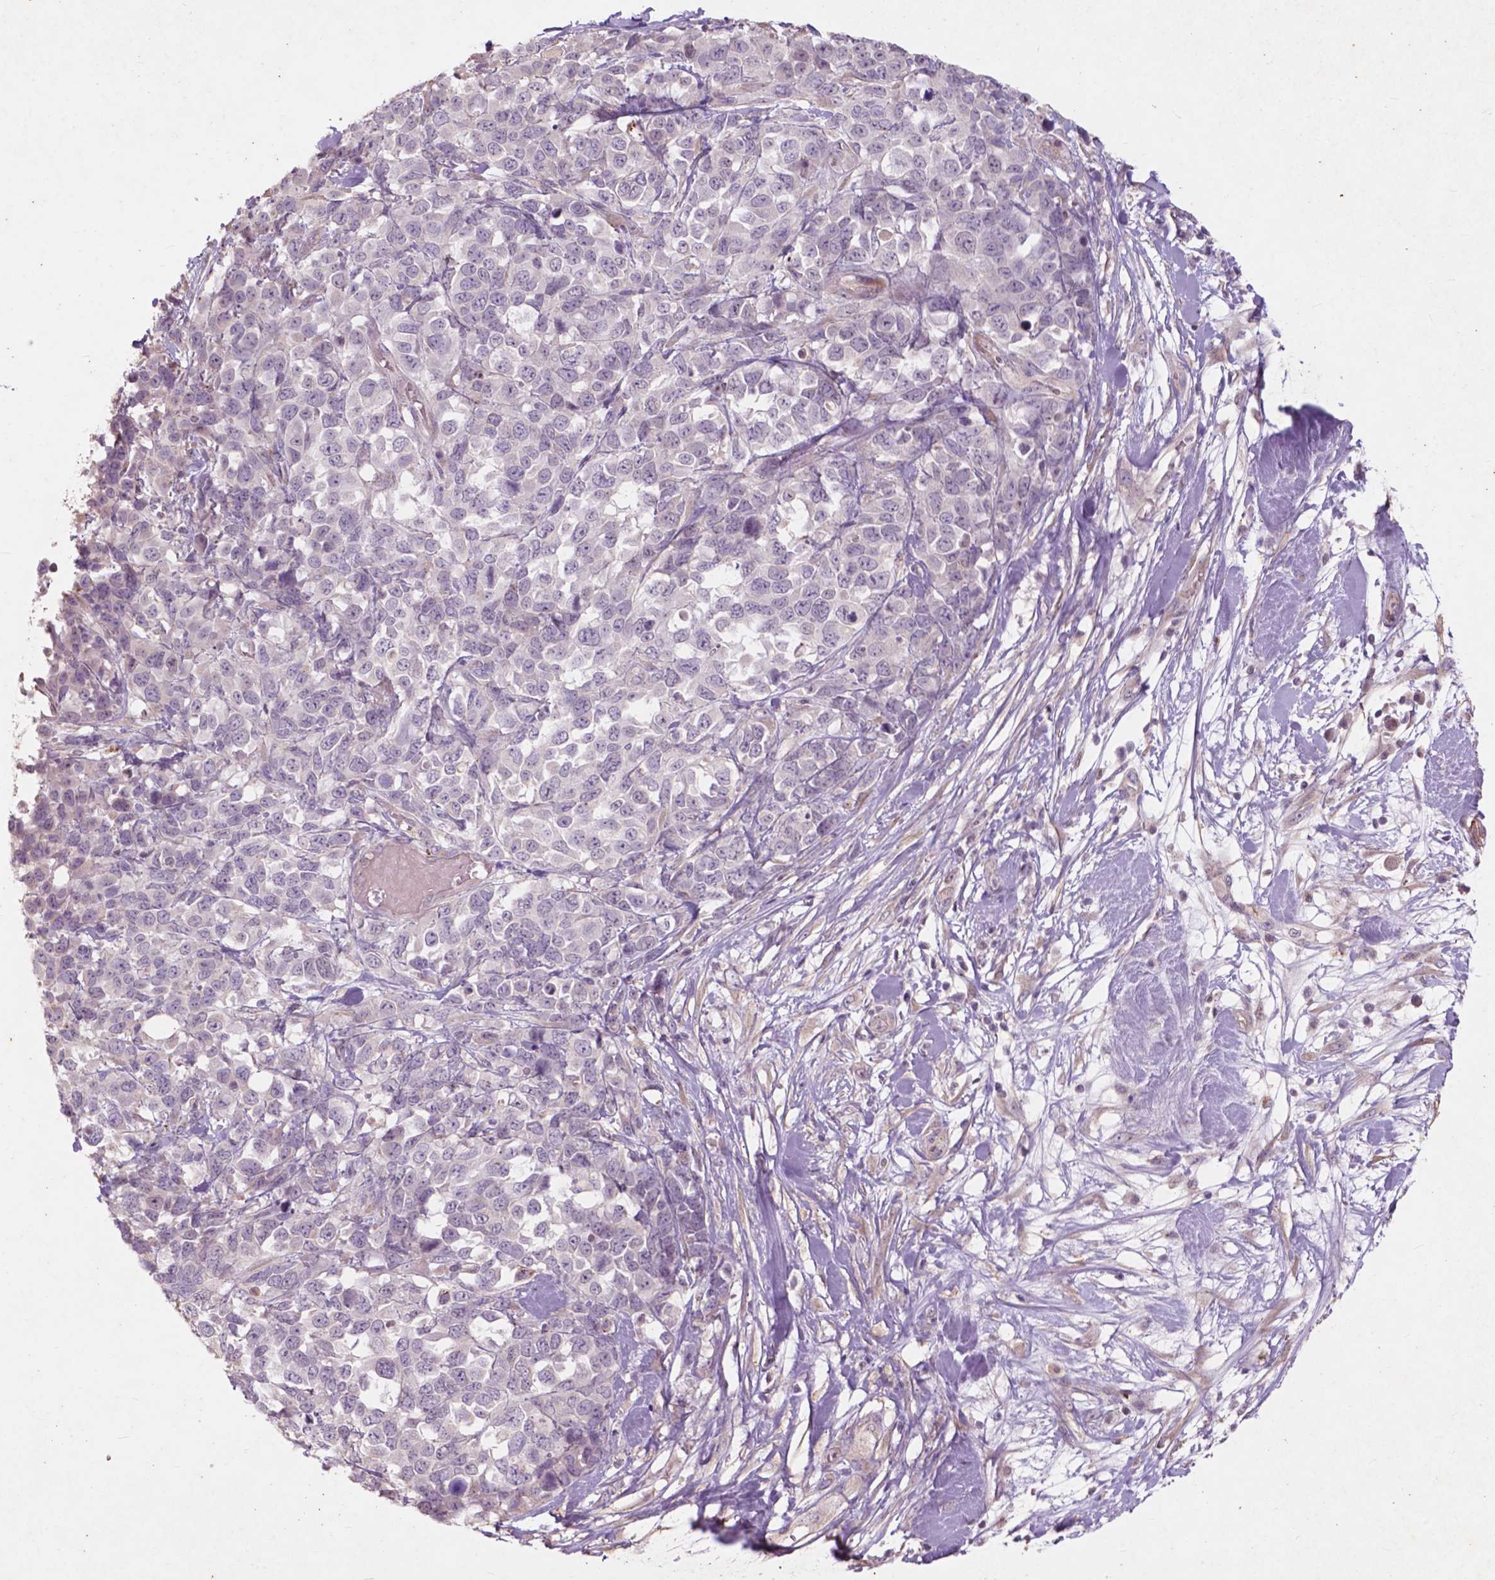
{"staining": {"intensity": "negative", "quantity": "none", "location": "none"}, "tissue": "melanoma", "cell_type": "Tumor cells", "image_type": "cancer", "snomed": [{"axis": "morphology", "description": "Malignant melanoma, Metastatic site"}, {"axis": "topography", "description": "Skin"}], "caption": "An immunohistochemistry (IHC) histopathology image of melanoma is shown. There is no staining in tumor cells of melanoma.", "gene": "RFPL4B", "patient": {"sex": "male", "age": 84}}